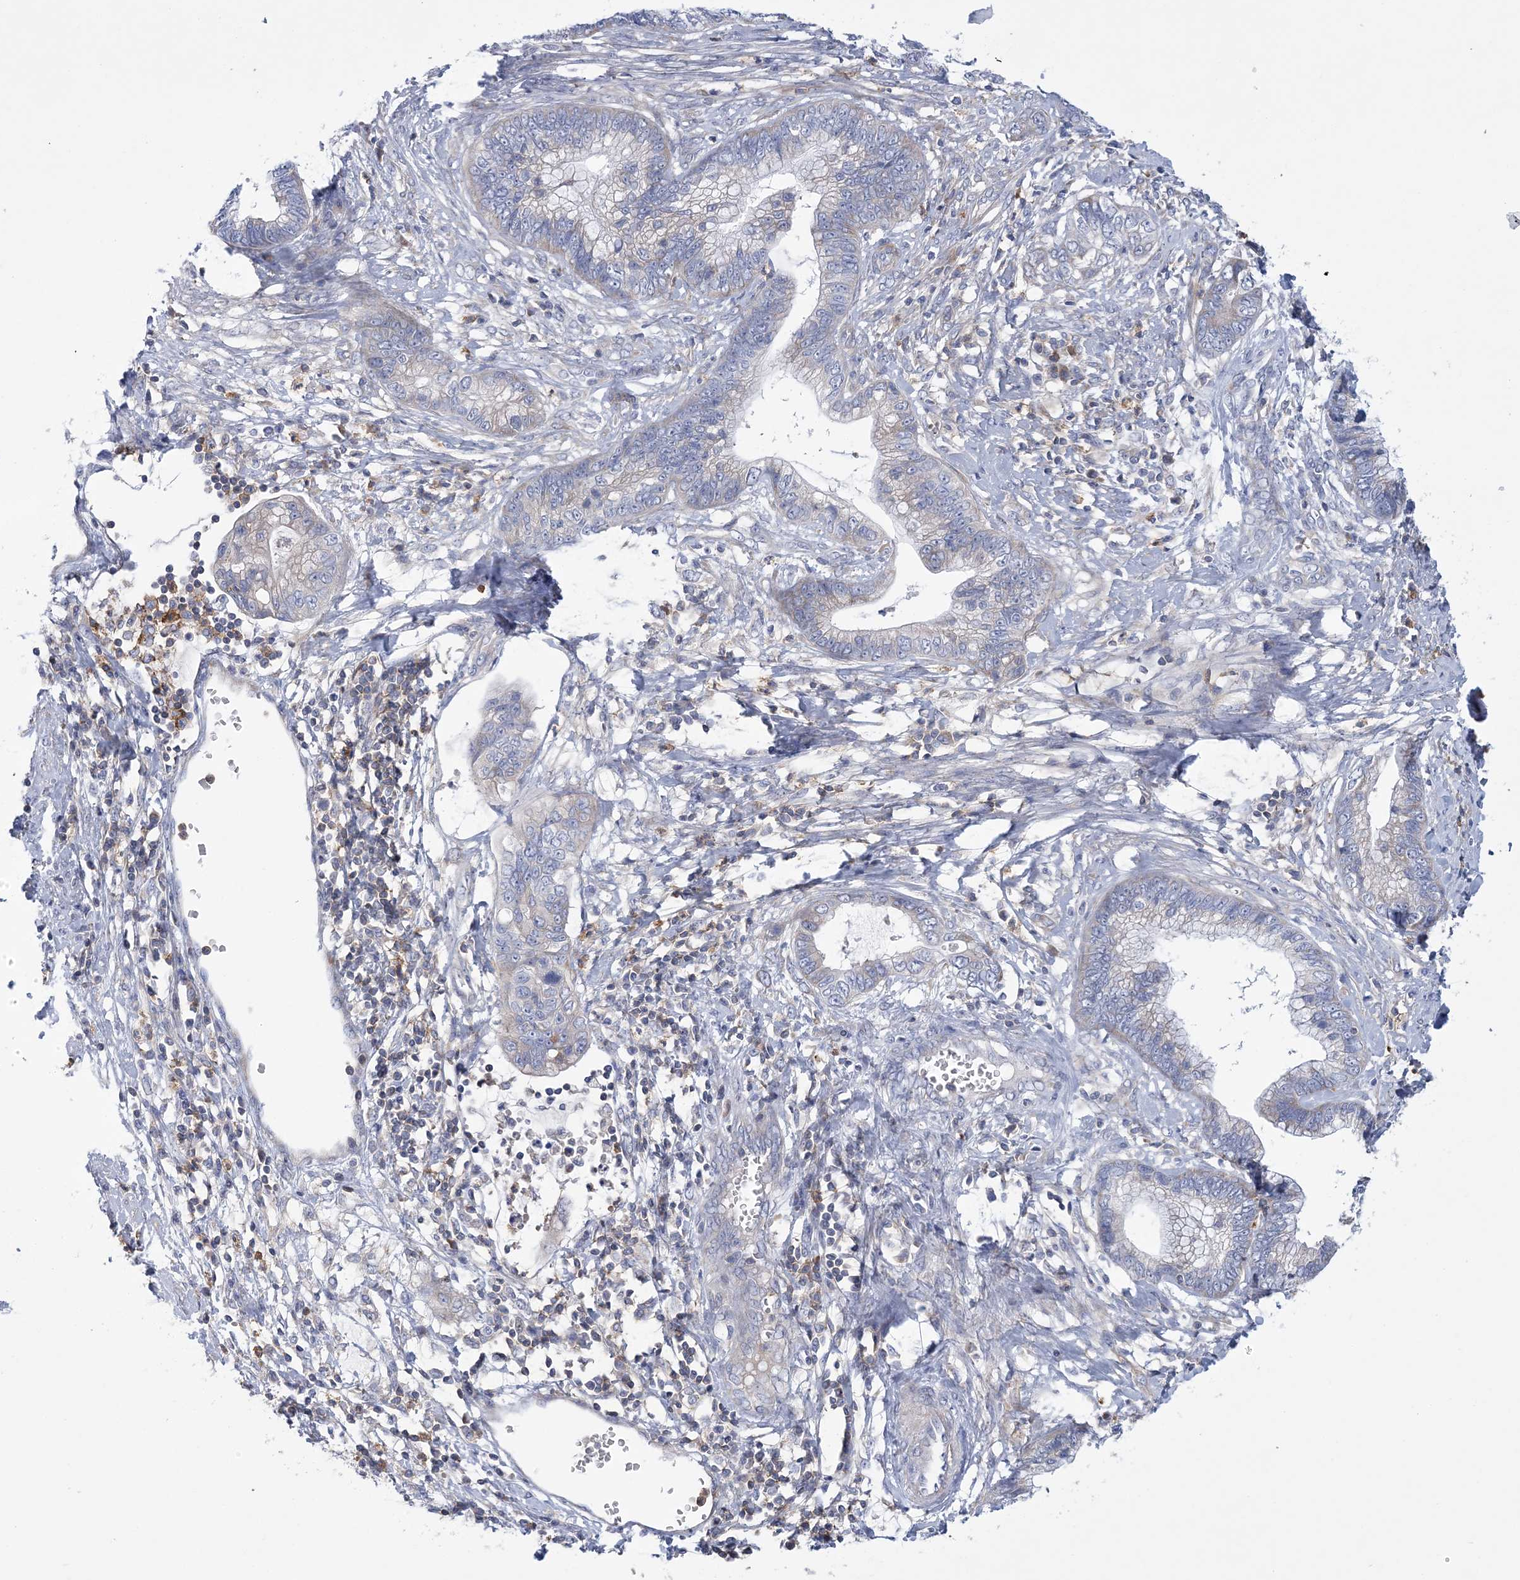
{"staining": {"intensity": "weak", "quantity": "<25%", "location": "cytoplasmic/membranous"}, "tissue": "cervical cancer", "cell_type": "Tumor cells", "image_type": "cancer", "snomed": [{"axis": "morphology", "description": "Adenocarcinoma, NOS"}, {"axis": "topography", "description": "Cervix"}], "caption": "Cervical cancer was stained to show a protein in brown. There is no significant positivity in tumor cells. (Brightfield microscopy of DAB immunohistochemistry (IHC) at high magnification).", "gene": "ARSJ", "patient": {"sex": "female", "age": 44}}